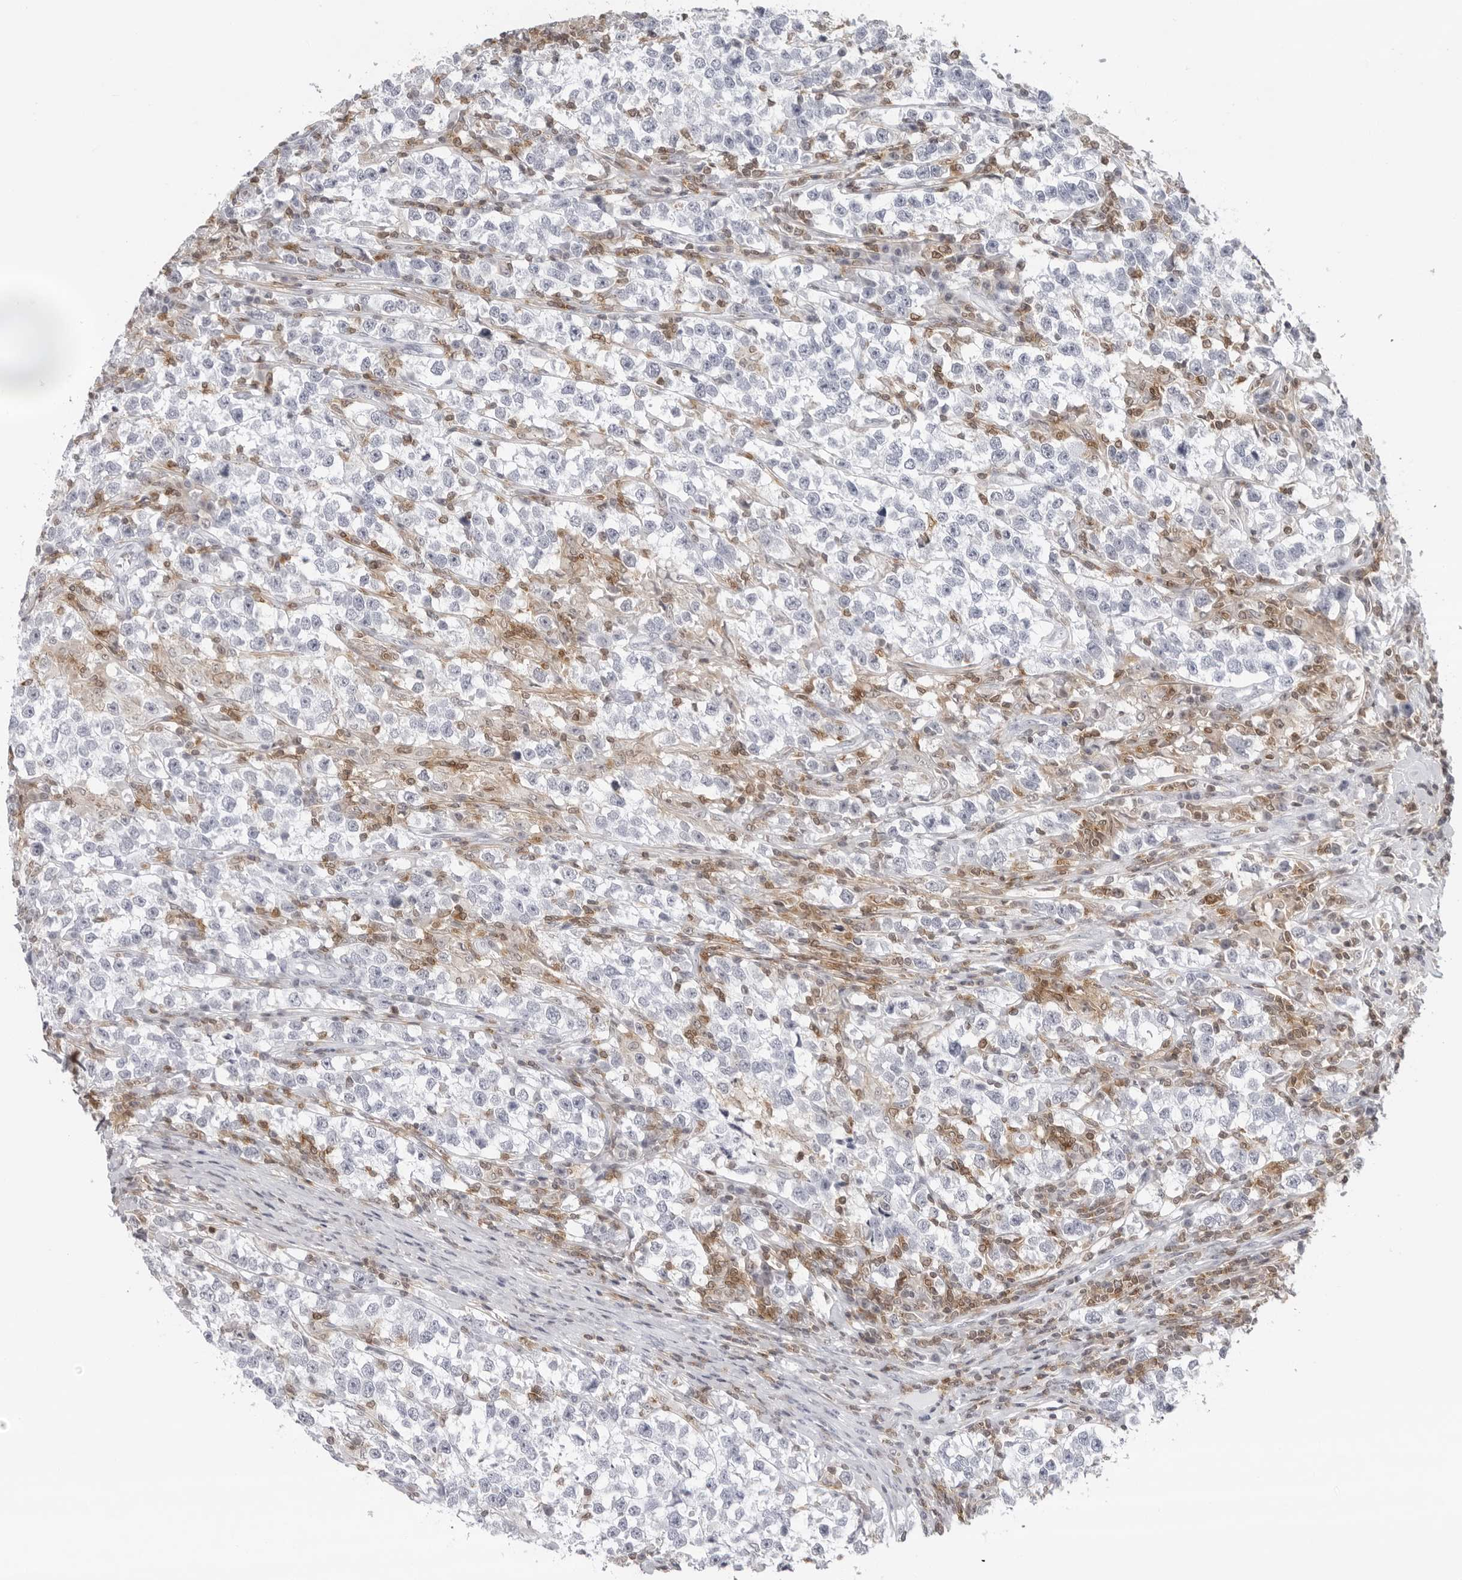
{"staining": {"intensity": "negative", "quantity": "none", "location": "none"}, "tissue": "testis cancer", "cell_type": "Tumor cells", "image_type": "cancer", "snomed": [{"axis": "morphology", "description": "Normal tissue, NOS"}, {"axis": "morphology", "description": "Seminoma, NOS"}, {"axis": "topography", "description": "Testis"}], "caption": "Immunohistochemistry of seminoma (testis) shows no positivity in tumor cells.", "gene": "FMNL1", "patient": {"sex": "male", "age": 43}}